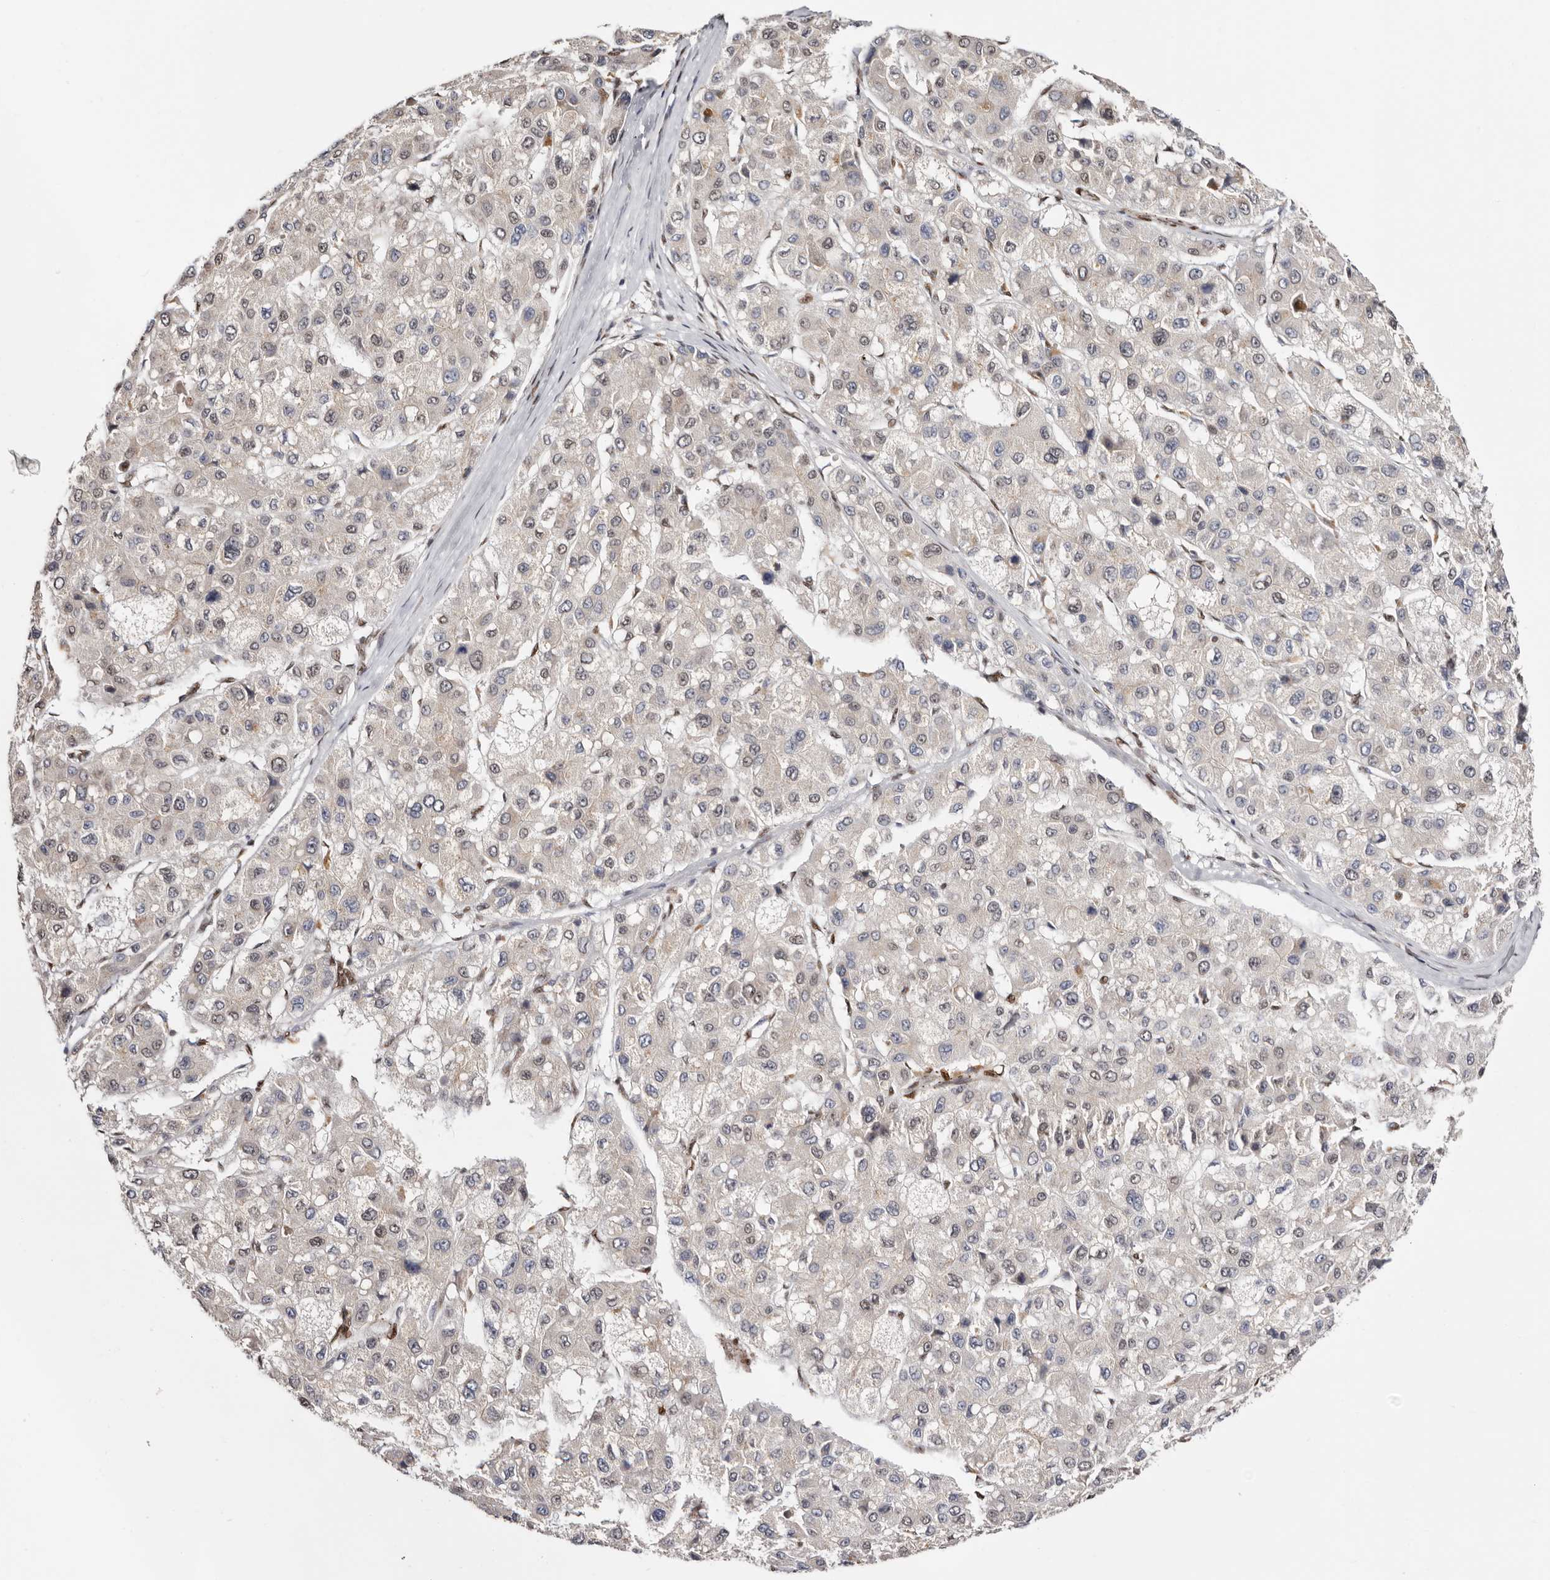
{"staining": {"intensity": "weak", "quantity": "<25%", "location": "nuclear"}, "tissue": "liver cancer", "cell_type": "Tumor cells", "image_type": "cancer", "snomed": [{"axis": "morphology", "description": "Carcinoma, Hepatocellular, NOS"}, {"axis": "topography", "description": "Liver"}], "caption": "An image of liver cancer (hepatocellular carcinoma) stained for a protein reveals no brown staining in tumor cells.", "gene": "SMAD7", "patient": {"sex": "male", "age": 80}}